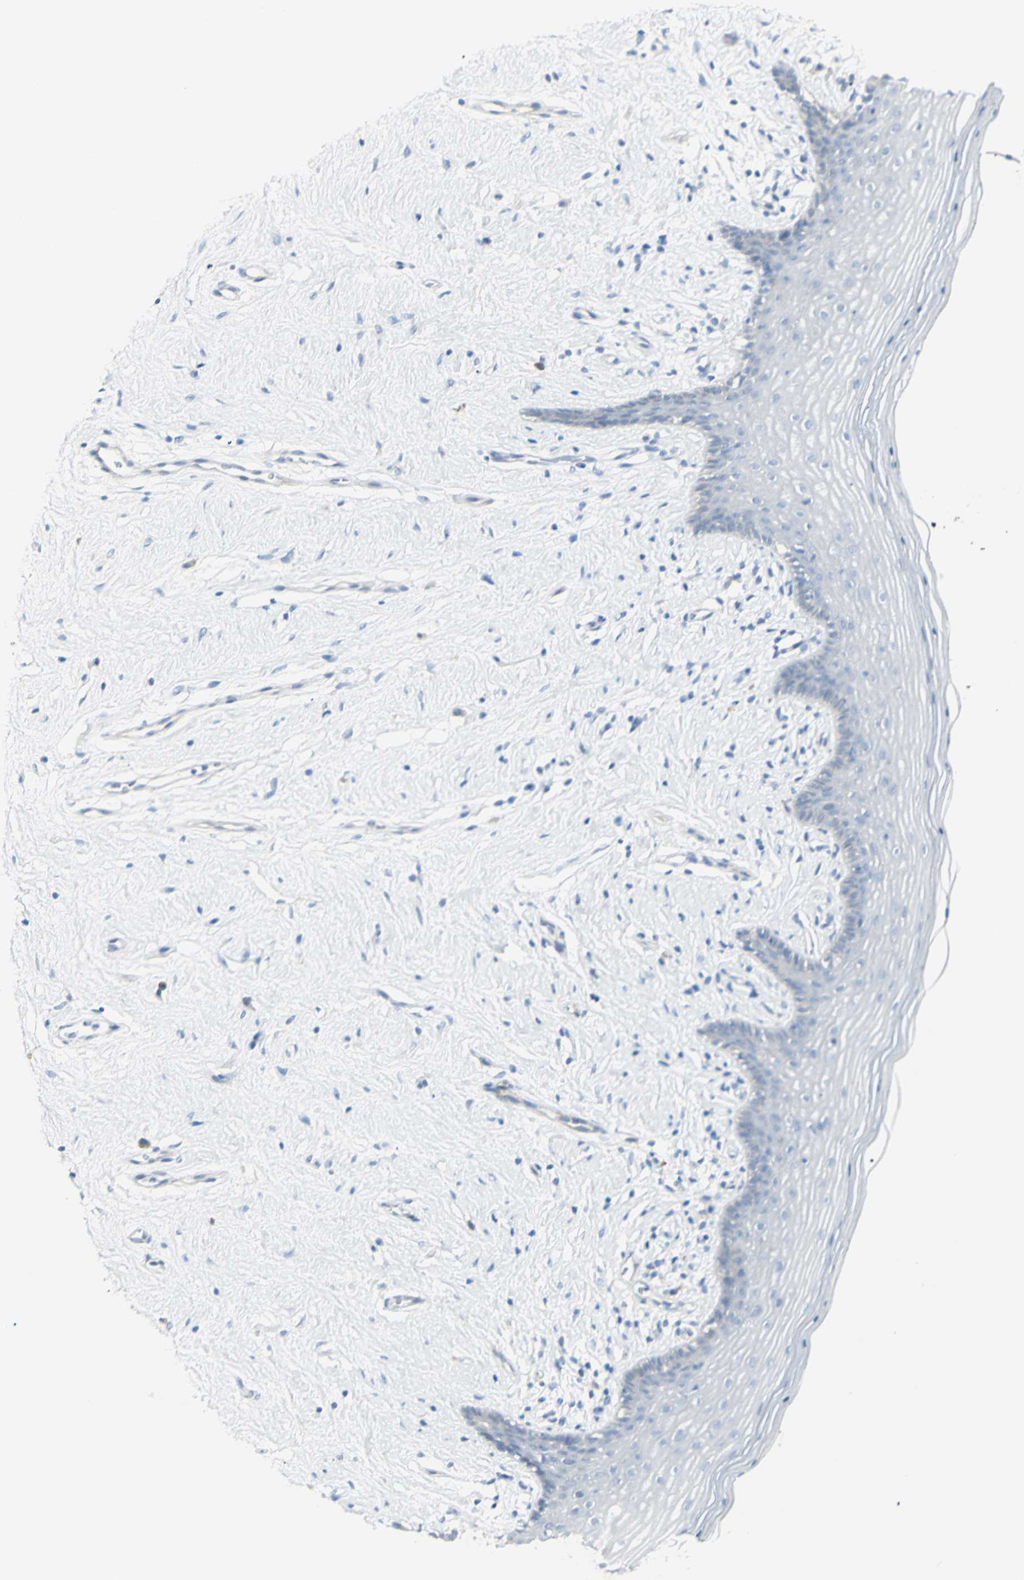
{"staining": {"intensity": "negative", "quantity": "none", "location": "none"}, "tissue": "vagina", "cell_type": "Squamous epithelial cells", "image_type": "normal", "snomed": [{"axis": "morphology", "description": "Normal tissue, NOS"}, {"axis": "topography", "description": "Vagina"}], "caption": "Immunohistochemical staining of normal human vagina demonstrates no significant staining in squamous epithelial cells. Nuclei are stained in blue.", "gene": "NDST4", "patient": {"sex": "female", "age": 44}}